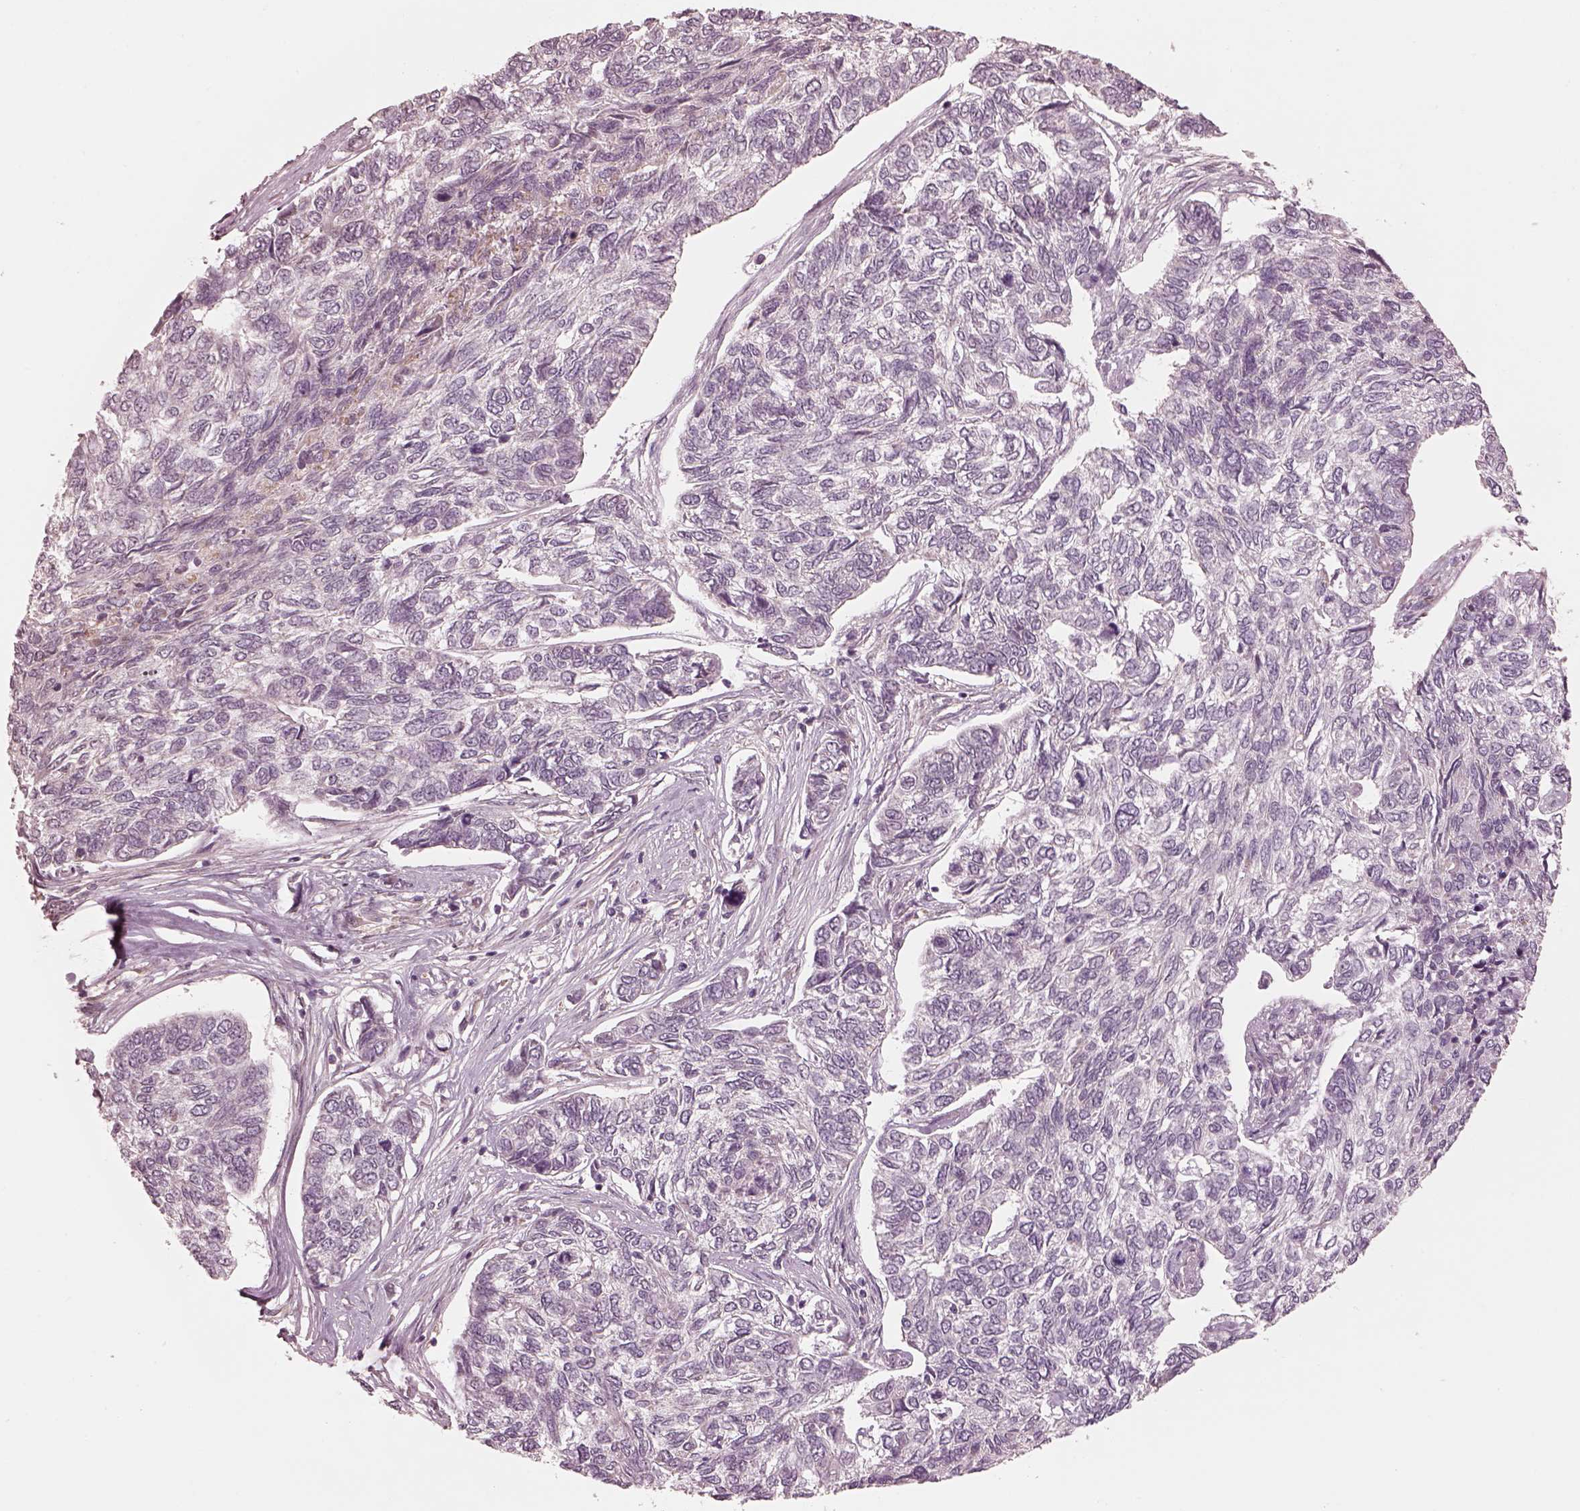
{"staining": {"intensity": "negative", "quantity": "none", "location": "none"}, "tissue": "skin cancer", "cell_type": "Tumor cells", "image_type": "cancer", "snomed": [{"axis": "morphology", "description": "Basal cell carcinoma"}, {"axis": "topography", "description": "Skin"}], "caption": "Immunohistochemistry (IHC) of human skin basal cell carcinoma shows no positivity in tumor cells. (Stains: DAB (3,3'-diaminobenzidine) IHC with hematoxylin counter stain, Microscopy: brightfield microscopy at high magnification).", "gene": "IQCB1", "patient": {"sex": "female", "age": 65}}